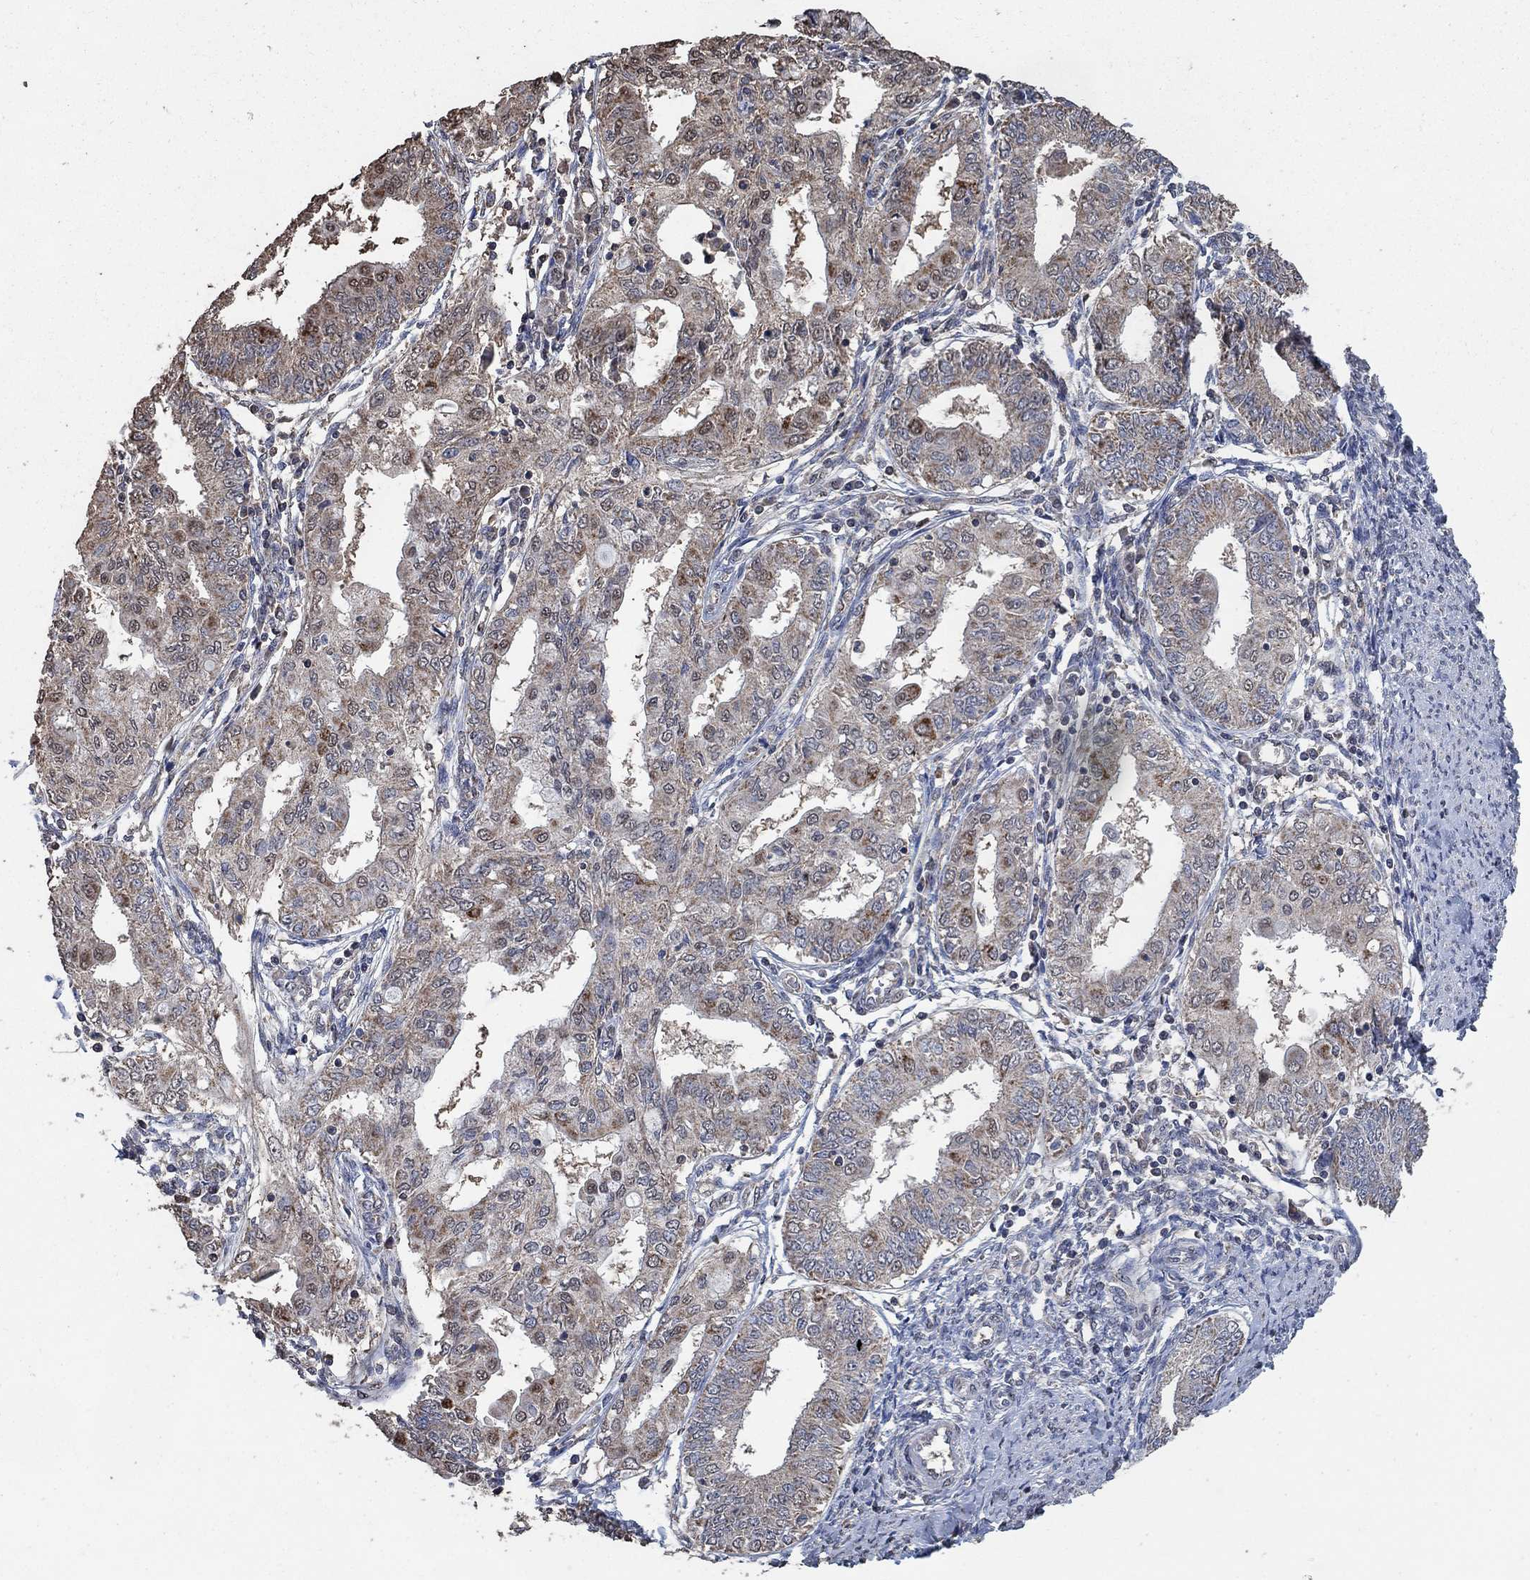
{"staining": {"intensity": "weak", "quantity": "25%-75%", "location": "cytoplasmic/membranous,nuclear"}, "tissue": "endometrial cancer", "cell_type": "Tumor cells", "image_type": "cancer", "snomed": [{"axis": "morphology", "description": "Adenocarcinoma, NOS"}, {"axis": "topography", "description": "Endometrium"}], "caption": "Adenocarcinoma (endometrial) stained with a brown dye demonstrates weak cytoplasmic/membranous and nuclear positive expression in approximately 25%-75% of tumor cells.", "gene": "MRPS24", "patient": {"sex": "female", "age": 68}}